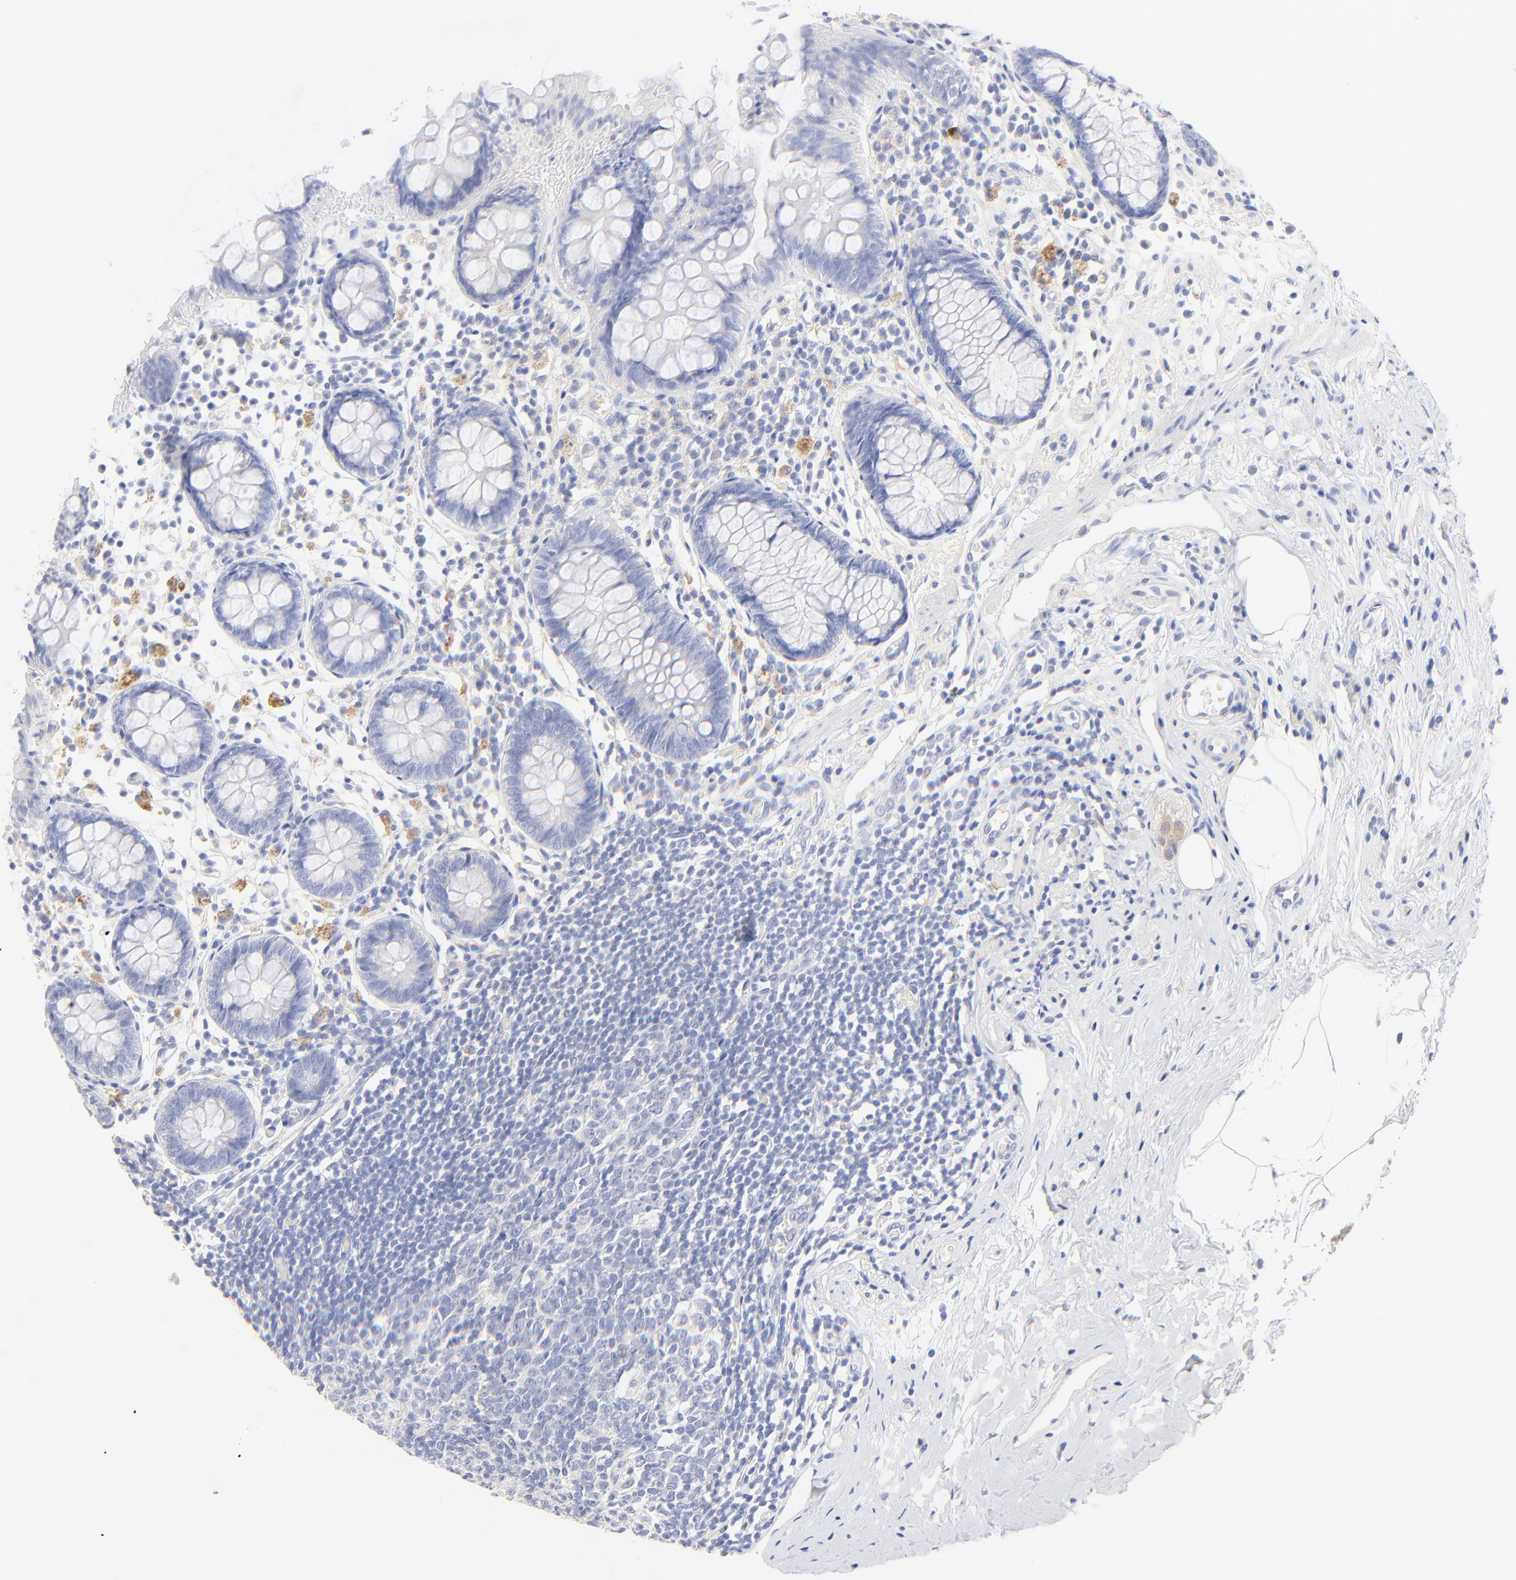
{"staining": {"intensity": "negative", "quantity": "none", "location": "none"}, "tissue": "appendix", "cell_type": "Glandular cells", "image_type": "normal", "snomed": [{"axis": "morphology", "description": "Normal tissue, NOS"}, {"axis": "topography", "description": "Appendix"}], "caption": "Human appendix stained for a protein using immunohistochemistry exhibits no staining in glandular cells.", "gene": "SULT4A1", "patient": {"sex": "male", "age": 38}}